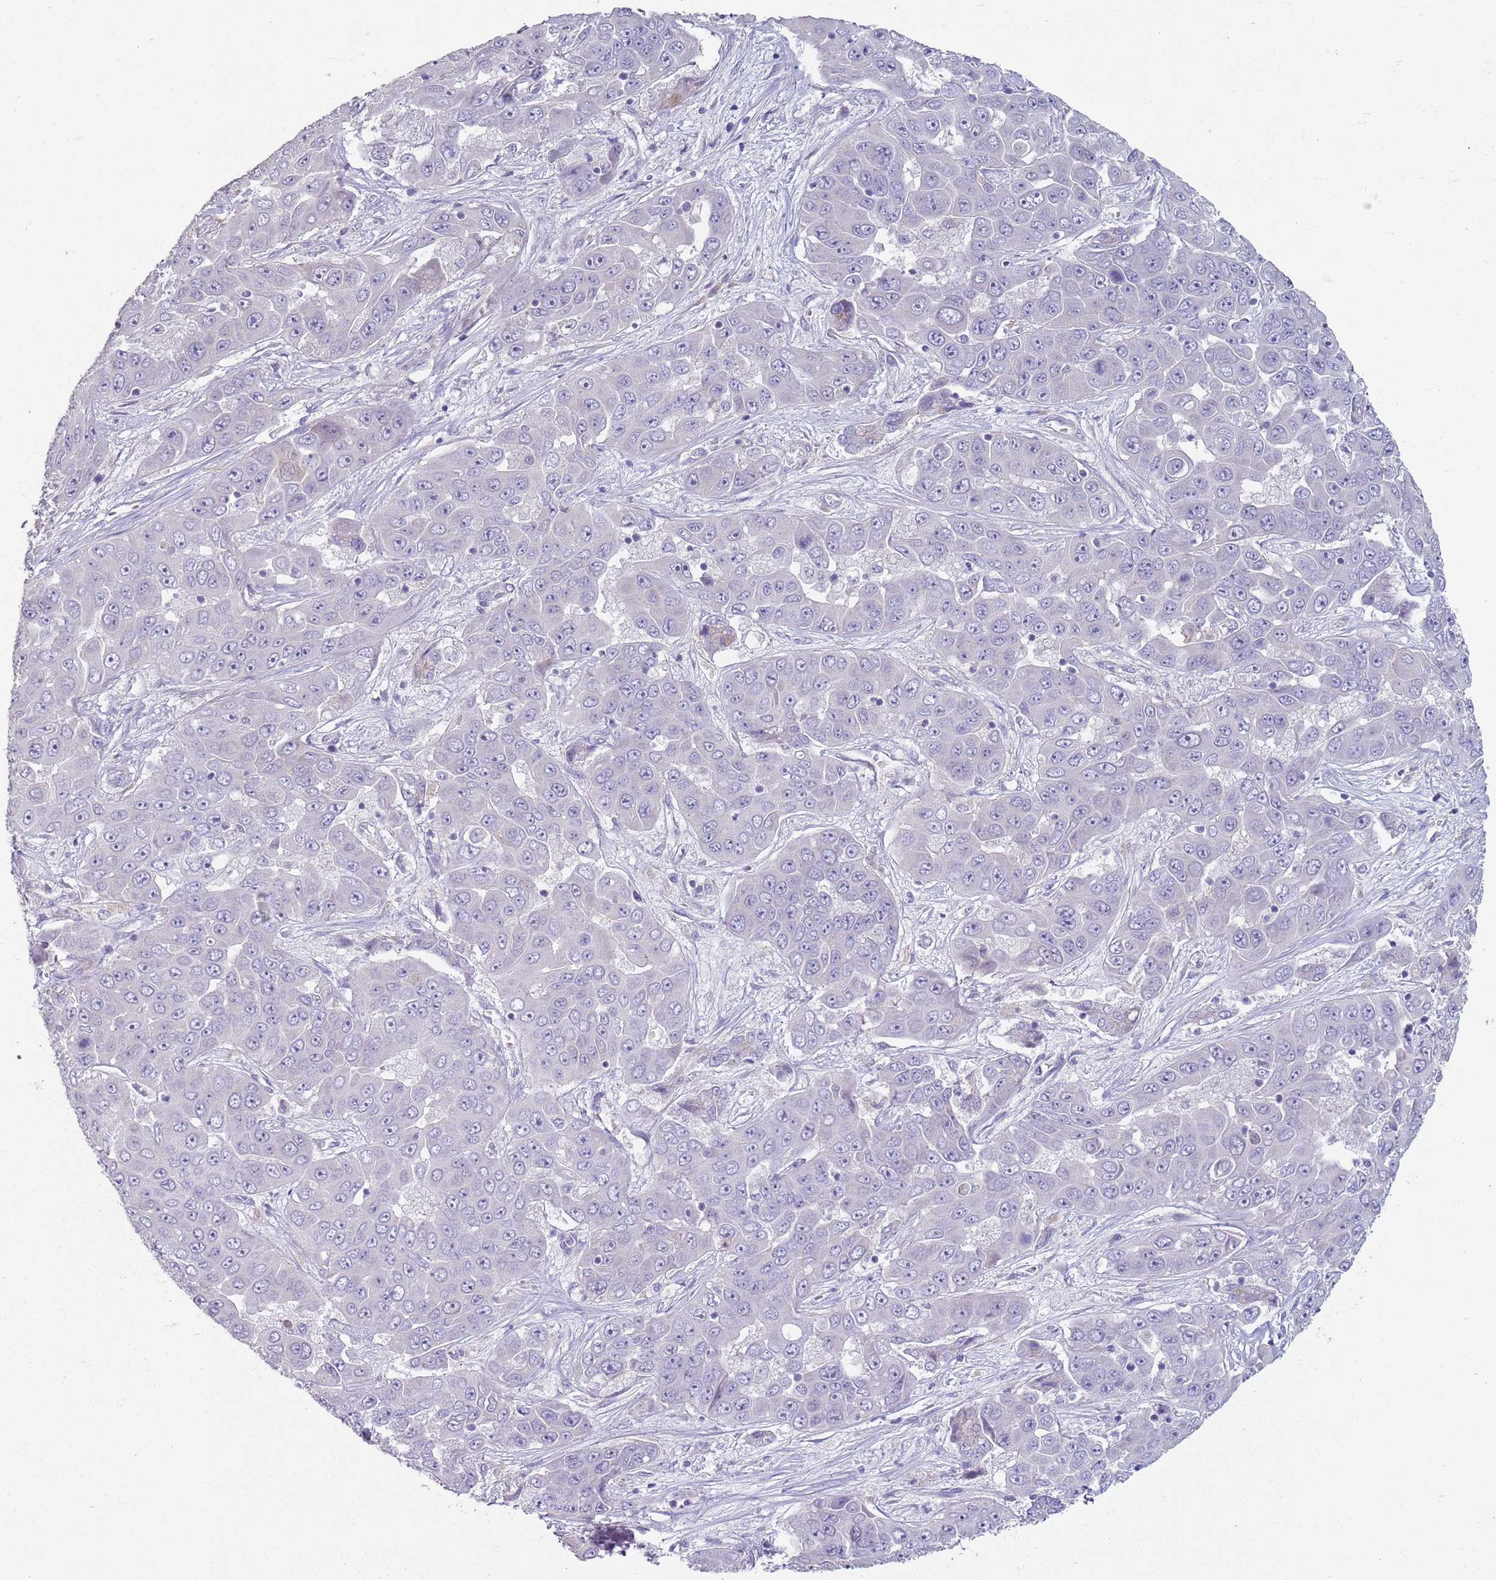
{"staining": {"intensity": "negative", "quantity": "none", "location": "none"}, "tissue": "liver cancer", "cell_type": "Tumor cells", "image_type": "cancer", "snomed": [{"axis": "morphology", "description": "Cholangiocarcinoma"}, {"axis": "topography", "description": "Liver"}], "caption": "An IHC histopathology image of liver cancer is shown. There is no staining in tumor cells of liver cancer. (DAB immunohistochemistry (IHC) with hematoxylin counter stain).", "gene": "ZNF583", "patient": {"sex": "female", "age": 52}}